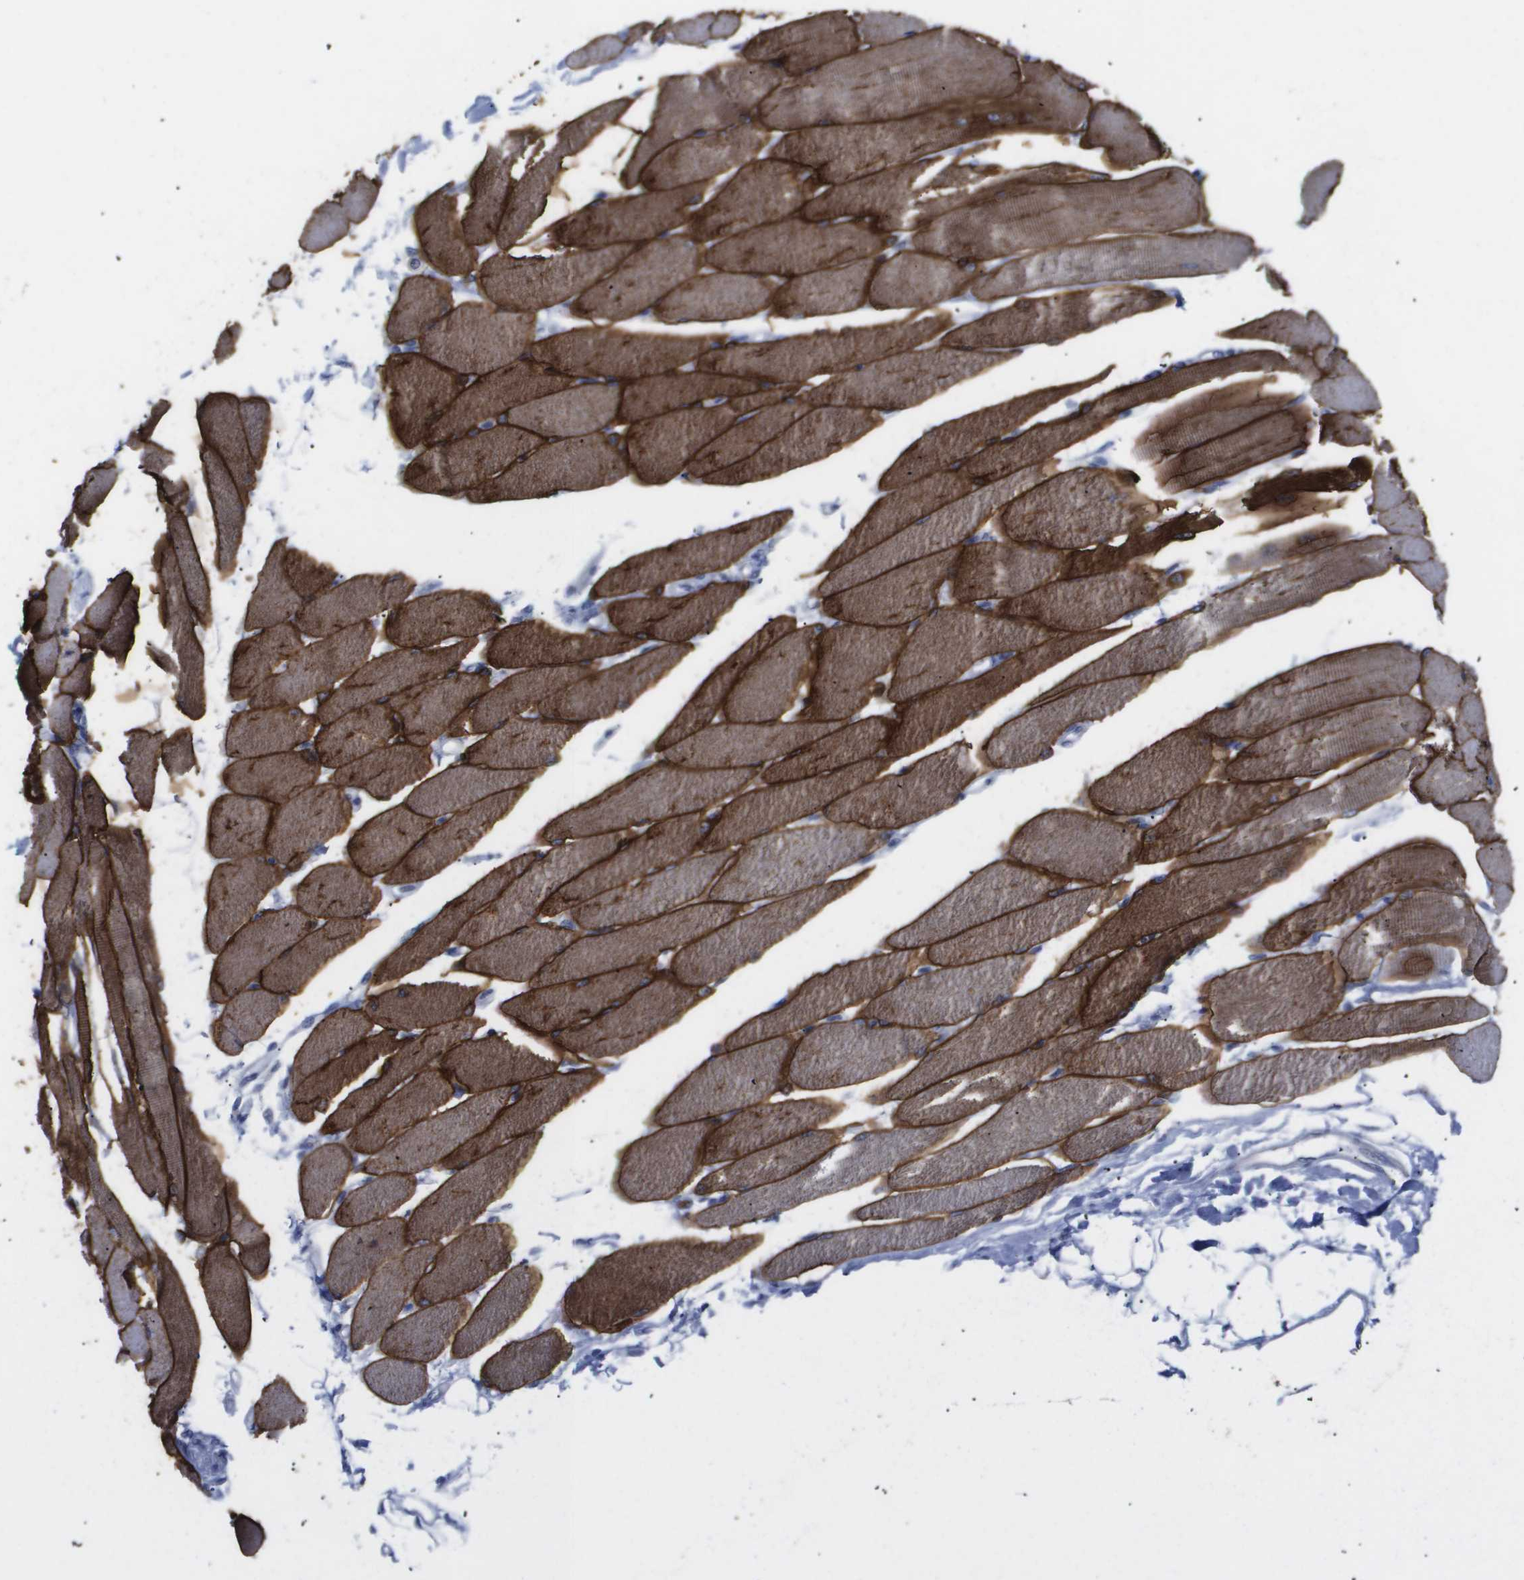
{"staining": {"intensity": "moderate", "quantity": ">75%", "location": "cytoplasmic/membranous"}, "tissue": "skeletal muscle", "cell_type": "Myocytes", "image_type": "normal", "snomed": [{"axis": "morphology", "description": "Normal tissue, NOS"}, {"axis": "topography", "description": "Skeletal muscle"}, {"axis": "topography", "description": "Peripheral nerve tissue"}], "caption": "Immunohistochemical staining of benign human skeletal muscle reveals >75% levels of moderate cytoplasmic/membranous protein positivity in approximately >75% of myocytes.", "gene": "CAV3", "patient": {"sex": "female", "age": 84}}